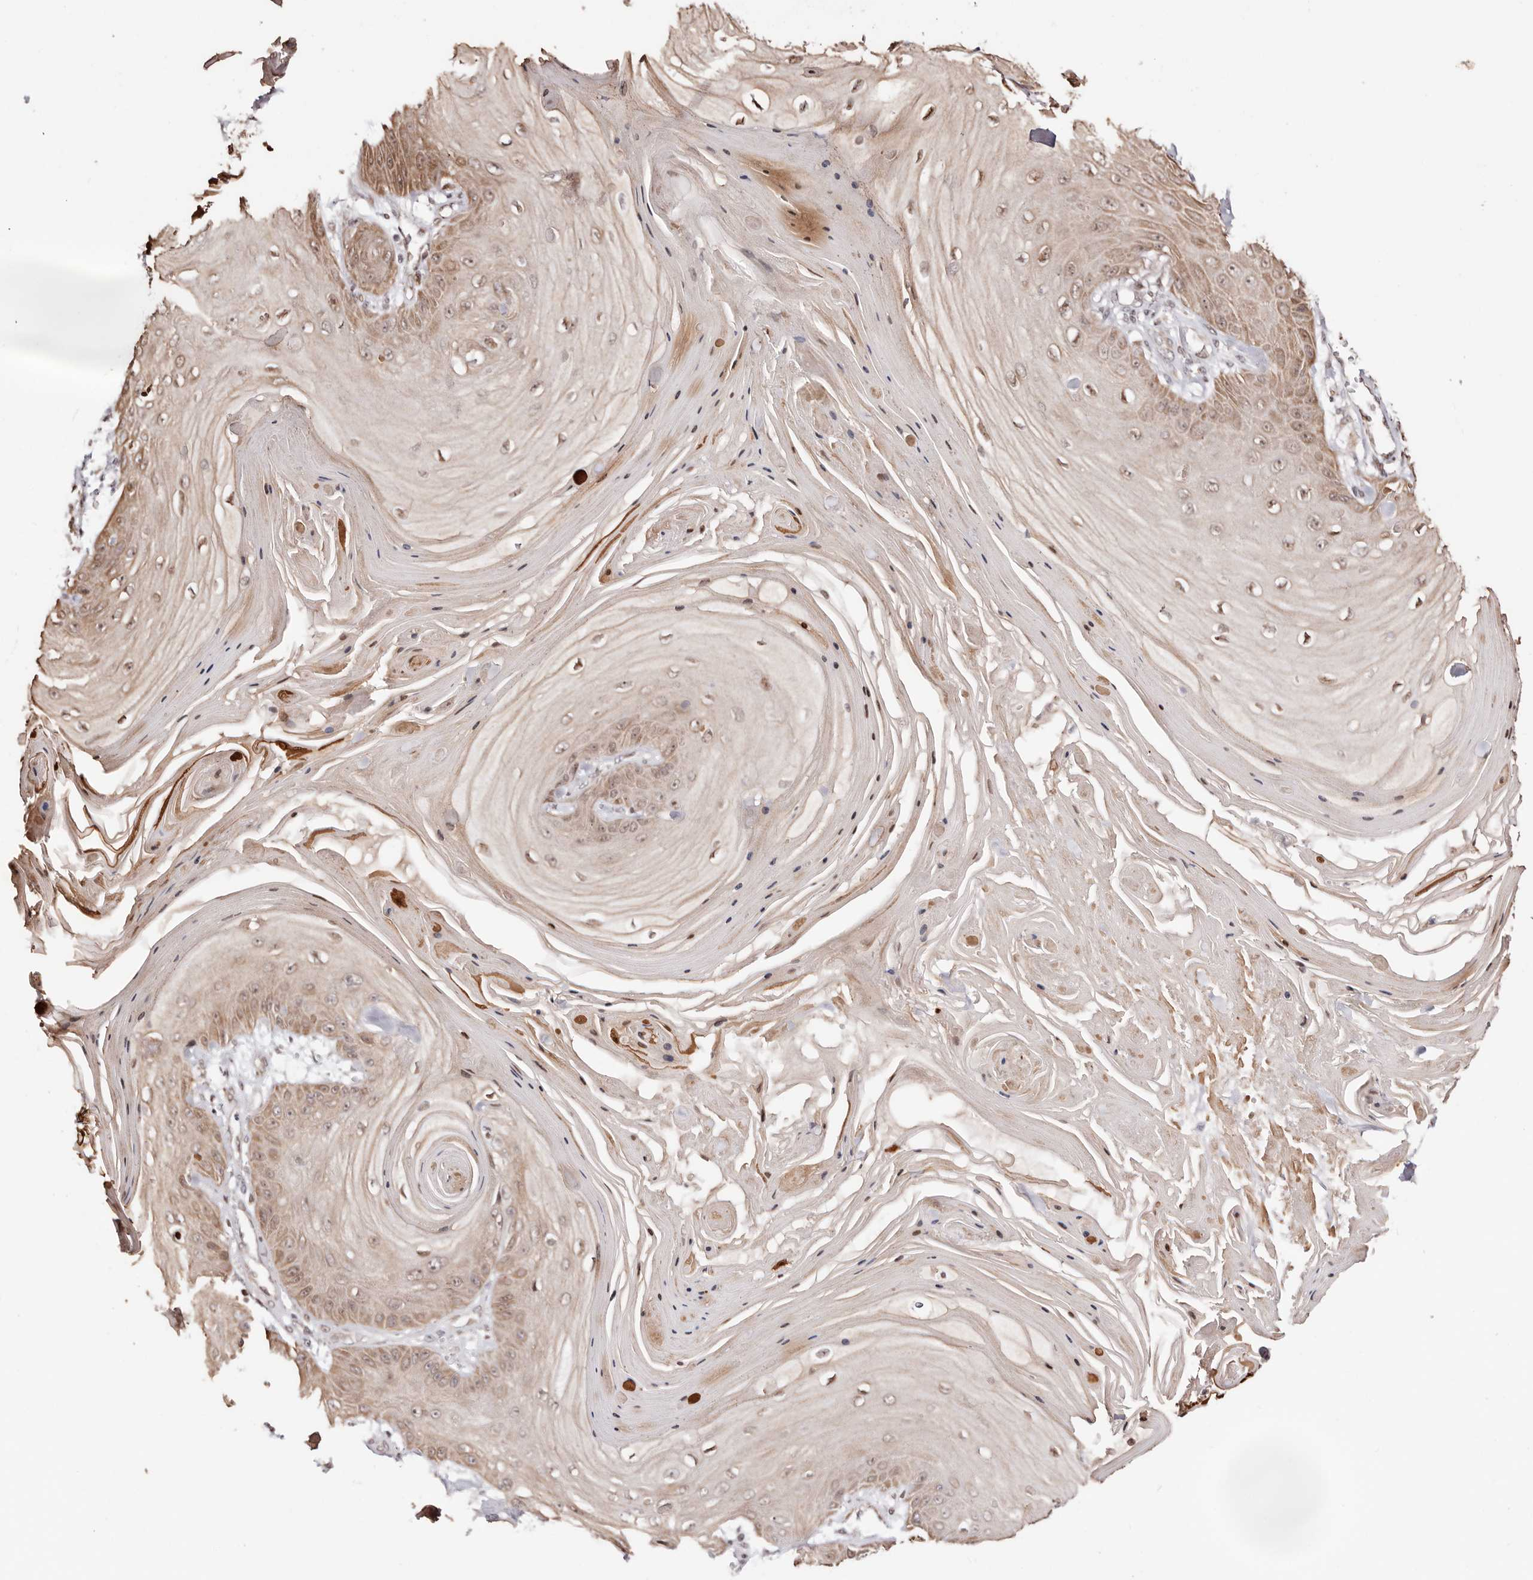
{"staining": {"intensity": "moderate", "quantity": "25%-75%", "location": "cytoplasmic/membranous"}, "tissue": "skin cancer", "cell_type": "Tumor cells", "image_type": "cancer", "snomed": [{"axis": "morphology", "description": "Squamous cell carcinoma, NOS"}, {"axis": "topography", "description": "Skin"}], "caption": "The photomicrograph reveals a brown stain indicating the presence of a protein in the cytoplasmic/membranous of tumor cells in squamous cell carcinoma (skin). (brown staining indicates protein expression, while blue staining denotes nuclei).", "gene": "HIVEP3", "patient": {"sex": "male", "age": 74}}